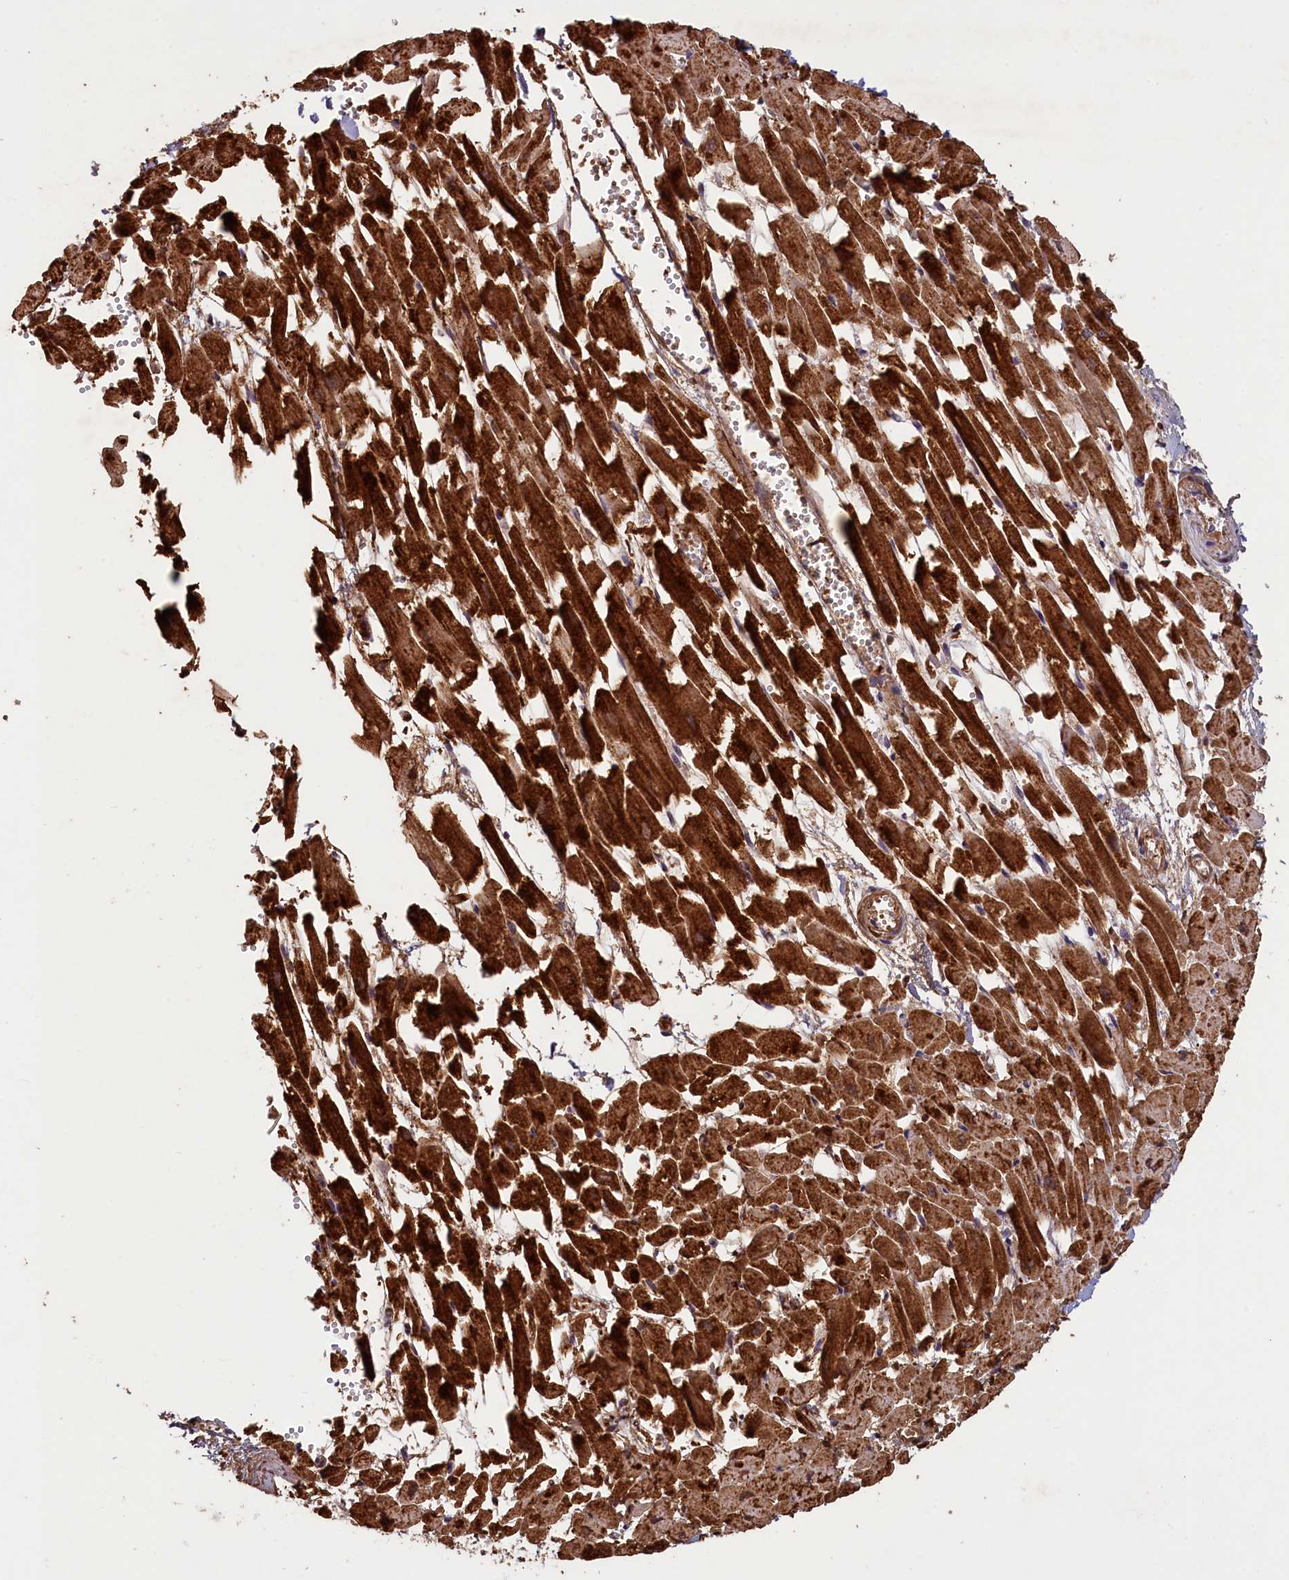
{"staining": {"intensity": "strong", "quantity": ">75%", "location": "cytoplasmic/membranous"}, "tissue": "heart muscle", "cell_type": "Cardiomyocytes", "image_type": "normal", "snomed": [{"axis": "morphology", "description": "Normal tissue, NOS"}, {"axis": "topography", "description": "Heart"}], "caption": "Protein analysis of unremarkable heart muscle shows strong cytoplasmic/membranous positivity in about >75% of cardiomyocytes. (brown staining indicates protein expression, while blue staining denotes nuclei).", "gene": "NUBP1", "patient": {"sex": "female", "age": 64}}